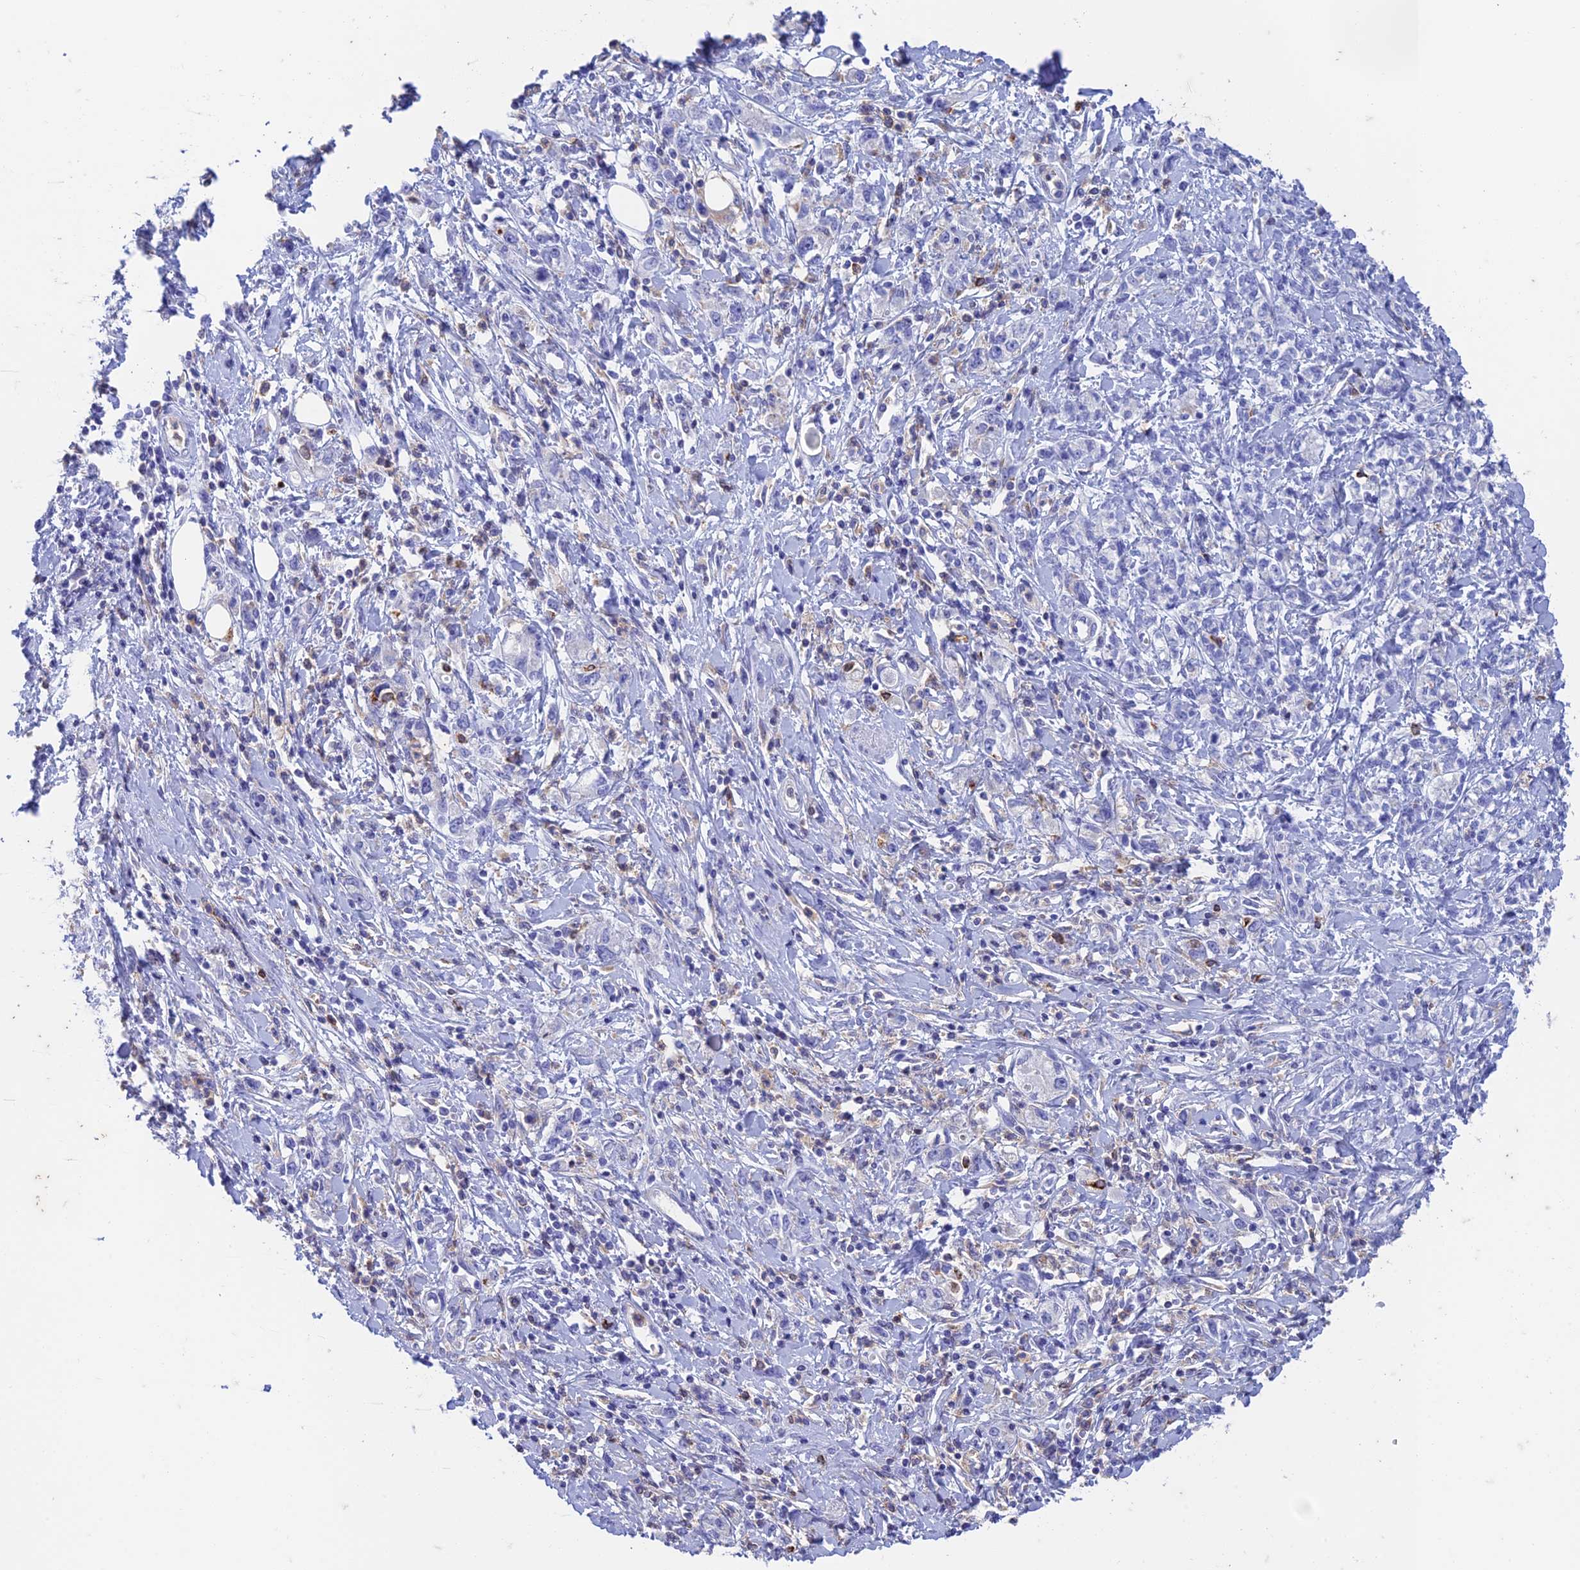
{"staining": {"intensity": "negative", "quantity": "none", "location": "none"}, "tissue": "stomach cancer", "cell_type": "Tumor cells", "image_type": "cancer", "snomed": [{"axis": "morphology", "description": "Adenocarcinoma, NOS"}, {"axis": "topography", "description": "Stomach"}], "caption": "Stomach cancer was stained to show a protein in brown. There is no significant positivity in tumor cells.", "gene": "FGF7", "patient": {"sex": "female", "age": 76}}